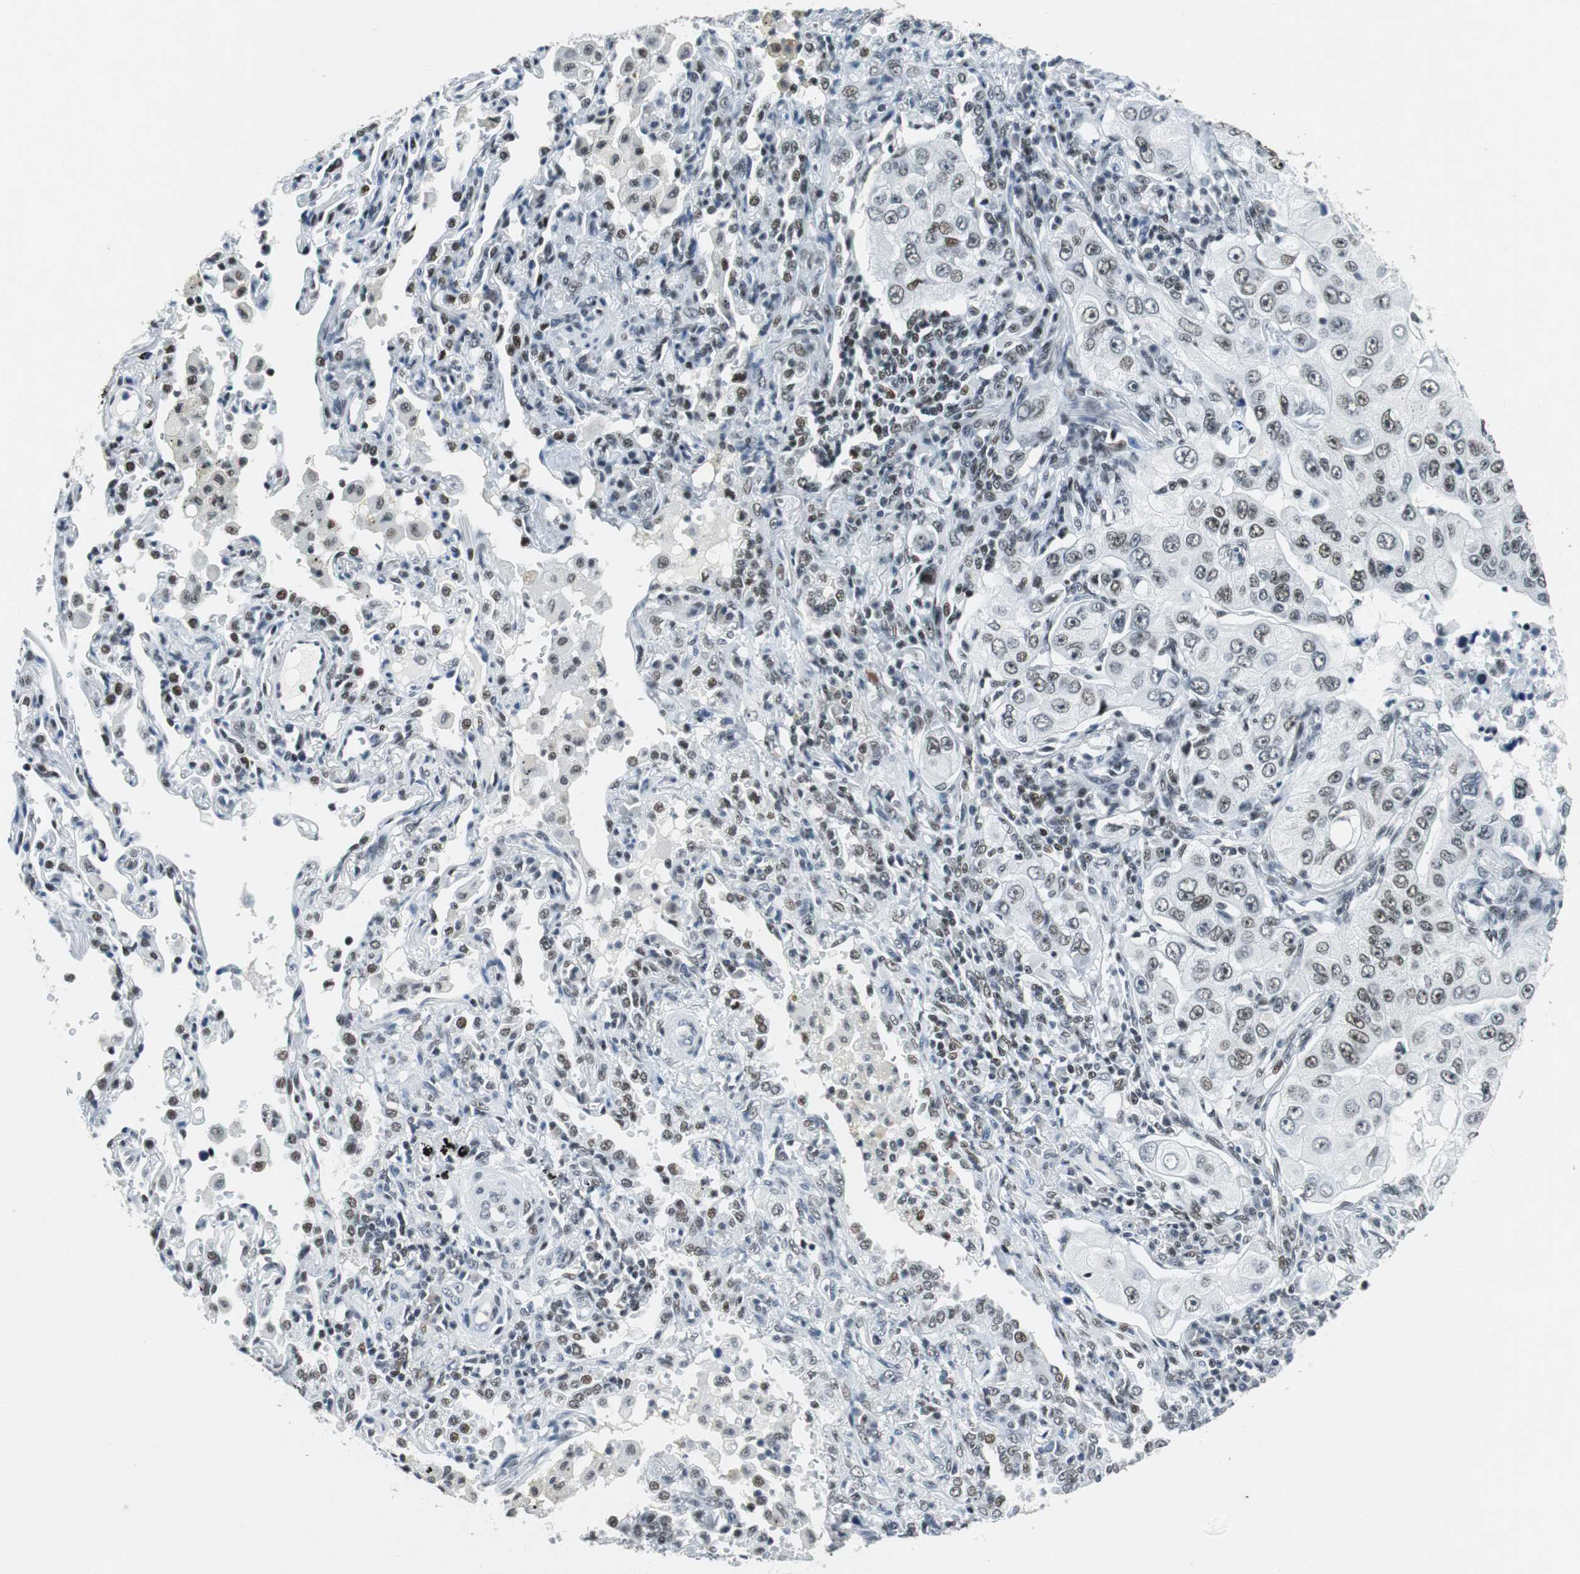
{"staining": {"intensity": "weak", "quantity": "<25%", "location": "nuclear"}, "tissue": "lung cancer", "cell_type": "Tumor cells", "image_type": "cancer", "snomed": [{"axis": "morphology", "description": "Adenocarcinoma, NOS"}, {"axis": "topography", "description": "Lung"}], "caption": "An image of human lung cancer (adenocarcinoma) is negative for staining in tumor cells.", "gene": "HDAC3", "patient": {"sex": "male", "age": 84}}